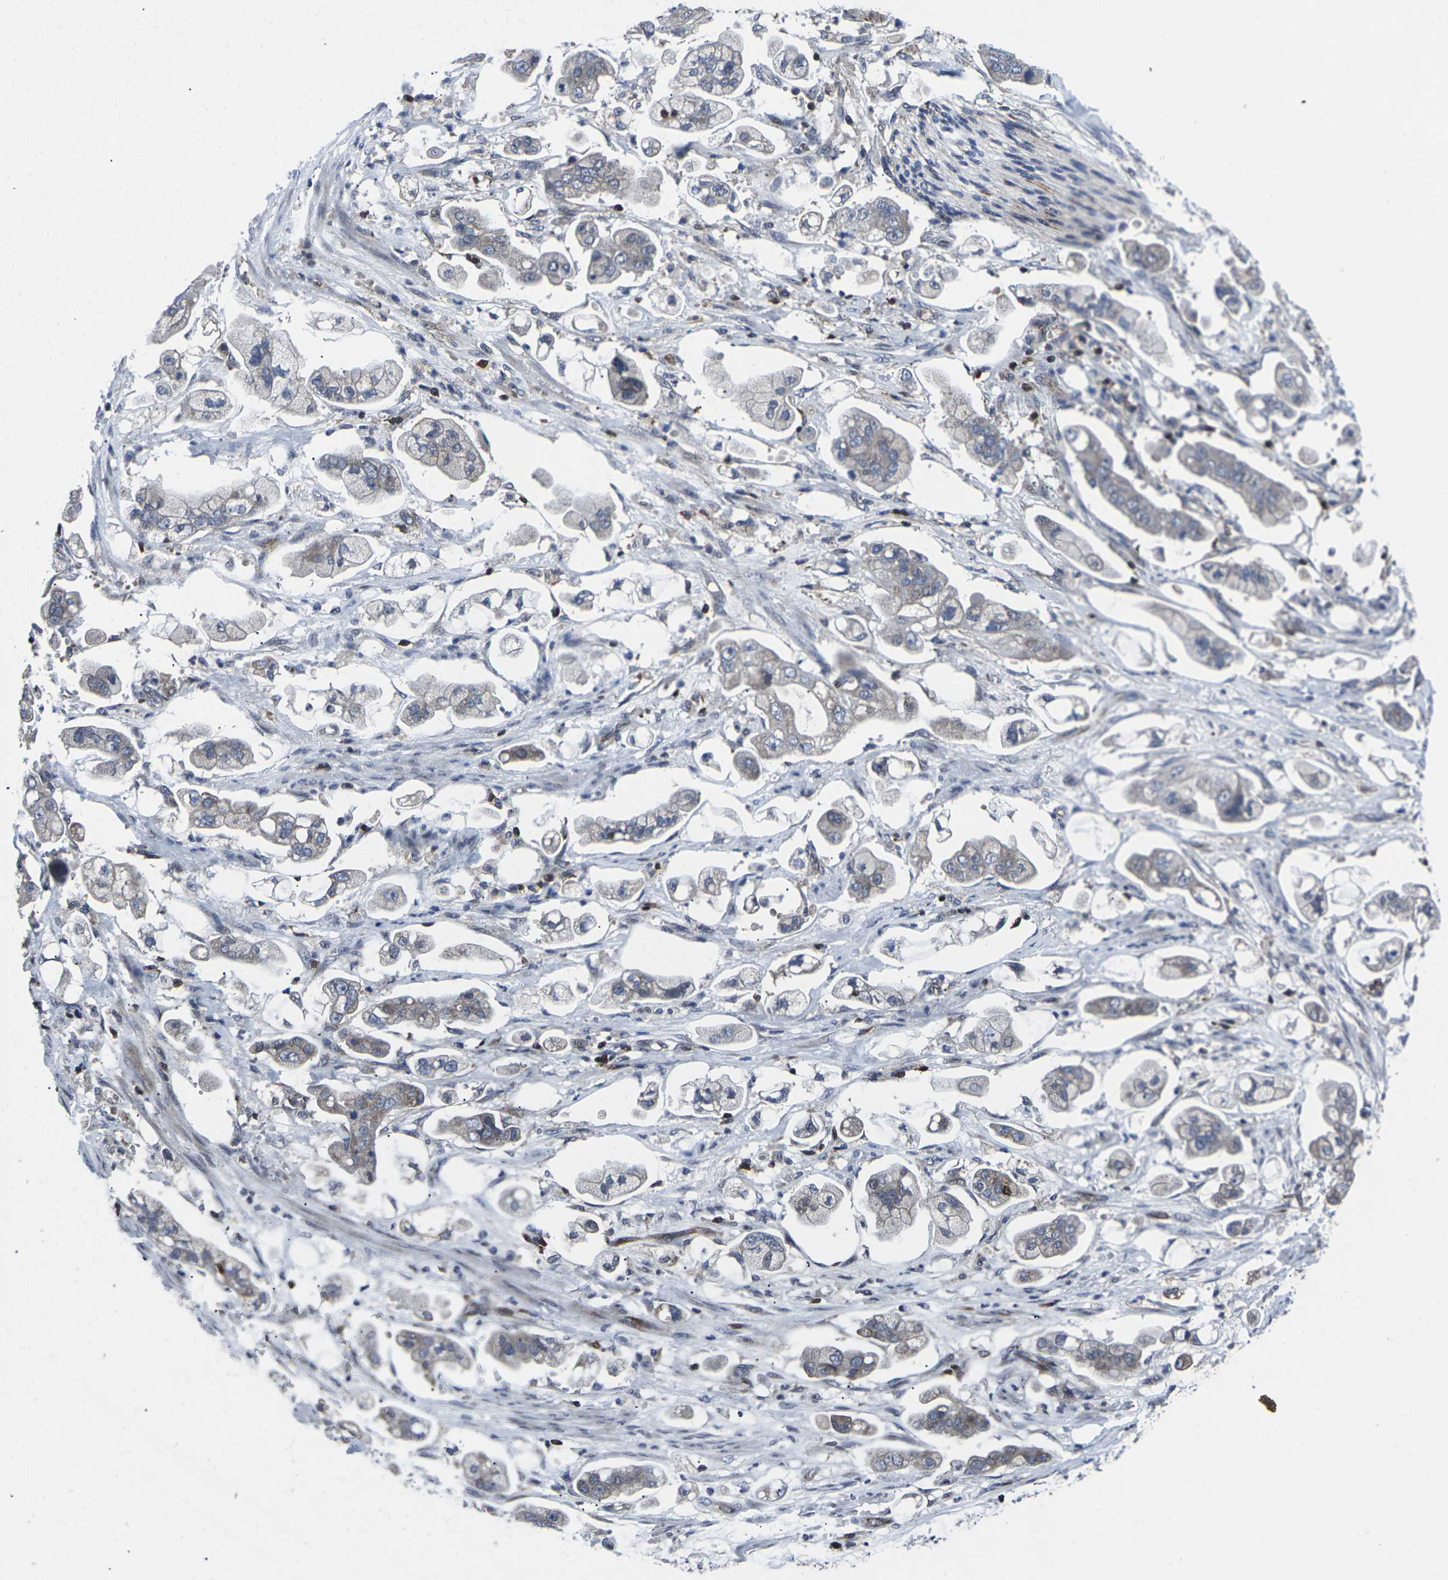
{"staining": {"intensity": "weak", "quantity": "<25%", "location": "cytoplasmic/membranous"}, "tissue": "stomach cancer", "cell_type": "Tumor cells", "image_type": "cancer", "snomed": [{"axis": "morphology", "description": "Adenocarcinoma, NOS"}, {"axis": "topography", "description": "Stomach"}], "caption": "This is an immunohistochemistry (IHC) image of human stomach adenocarcinoma. There is no positivity in tumor cells.", "gene": "STAT4", "patient": {"sex": "male", "age": 62}}